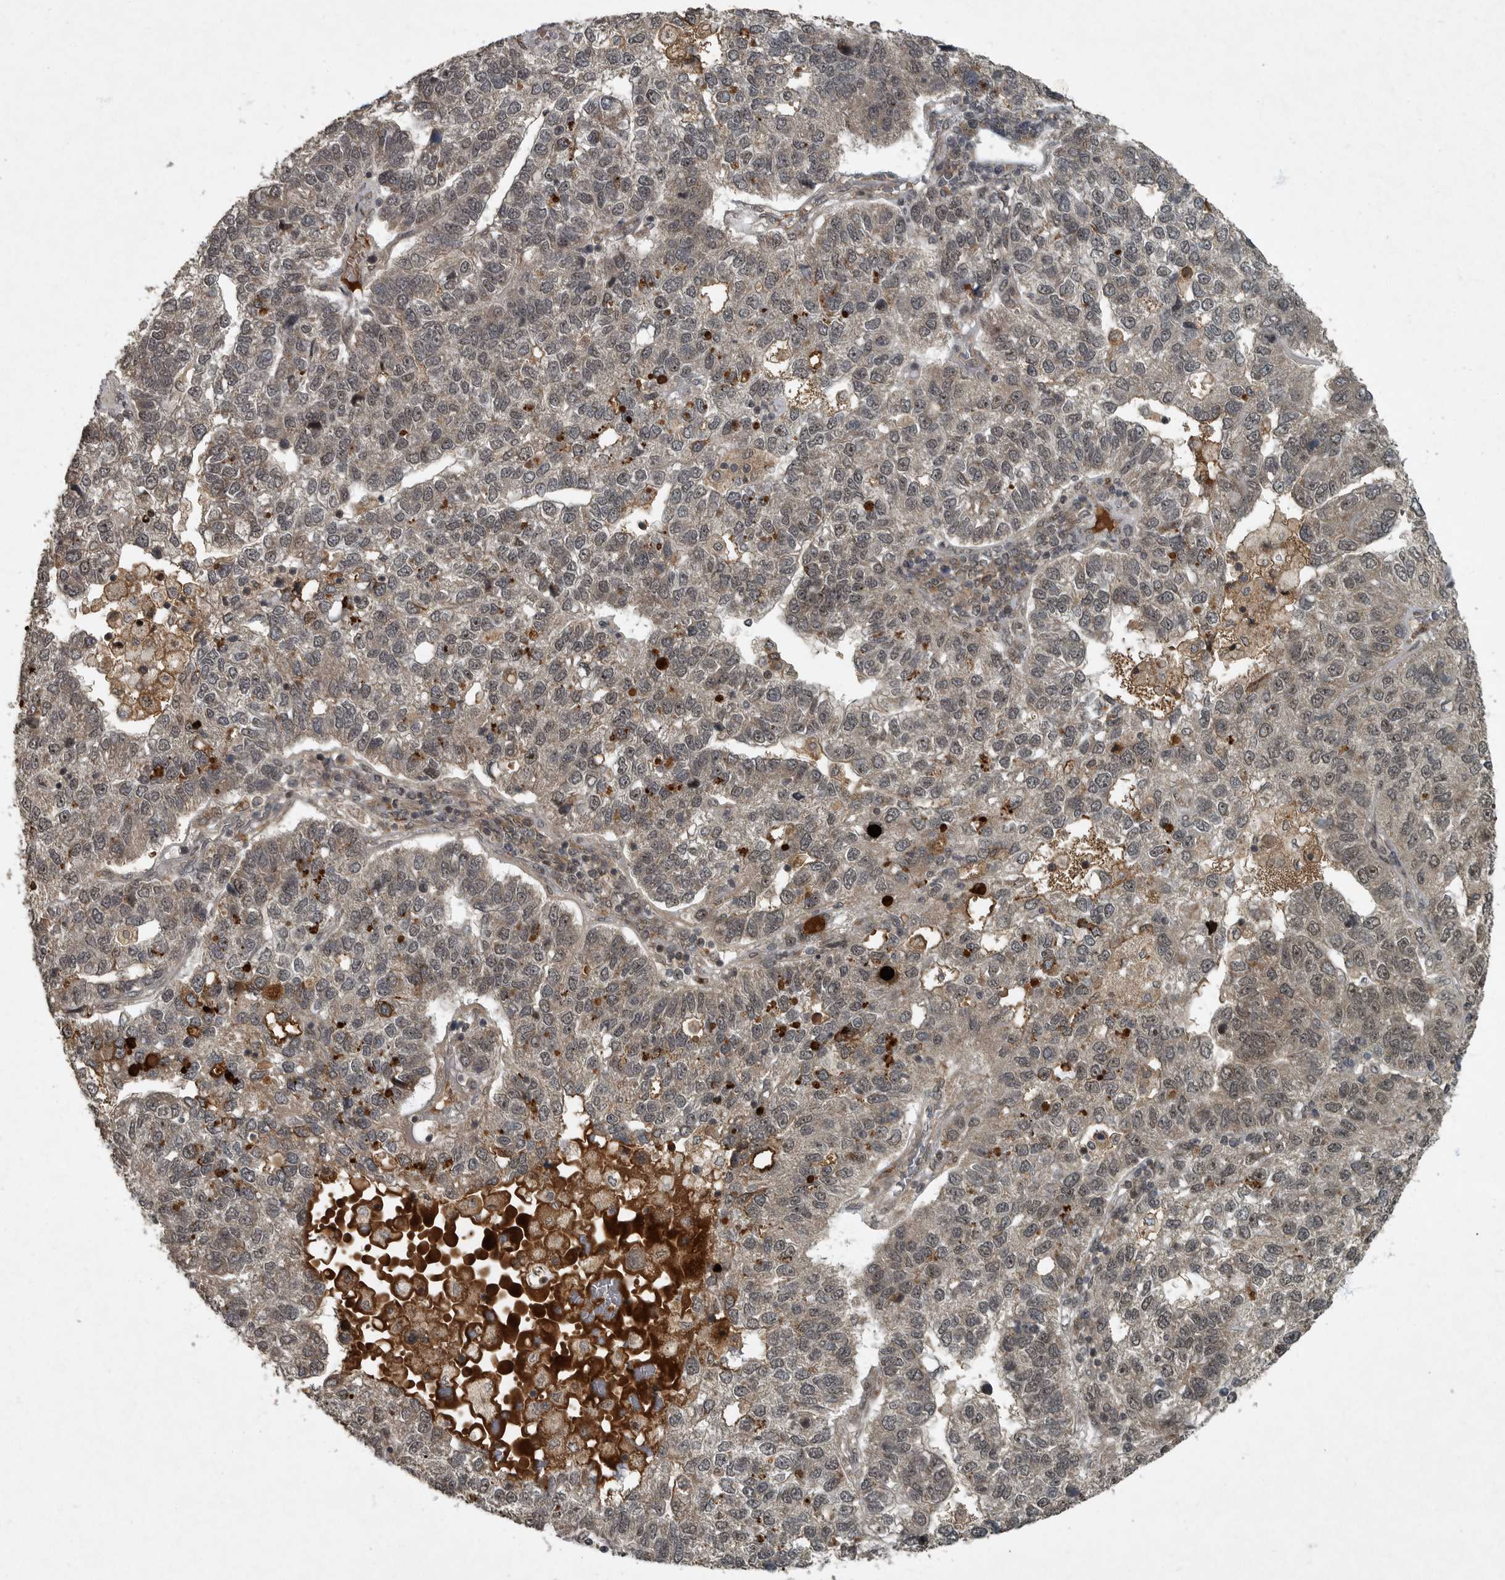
{"staining": {"intensity": "moderate", "quantity": "<25%", "location": "cytoplasmic/membranous"}, "tissue": "pancreatic cancer", "cell_type": "Tumor cells", "image_type": "cancer", "snomed": [{"axis": "morphology", "description": "Adenocarcinoma, NOS"}, {"axis": "topography", "description": "Pancreas"}], "caption": "Immunohistochemical staining of pancreatic cancer demonstrates low levels of moderate cytoplasmic/membranous positivity in about <25% of tumor cells.", "gene": "FOXO1", "patient": {"sex": "female", "age": 61}}